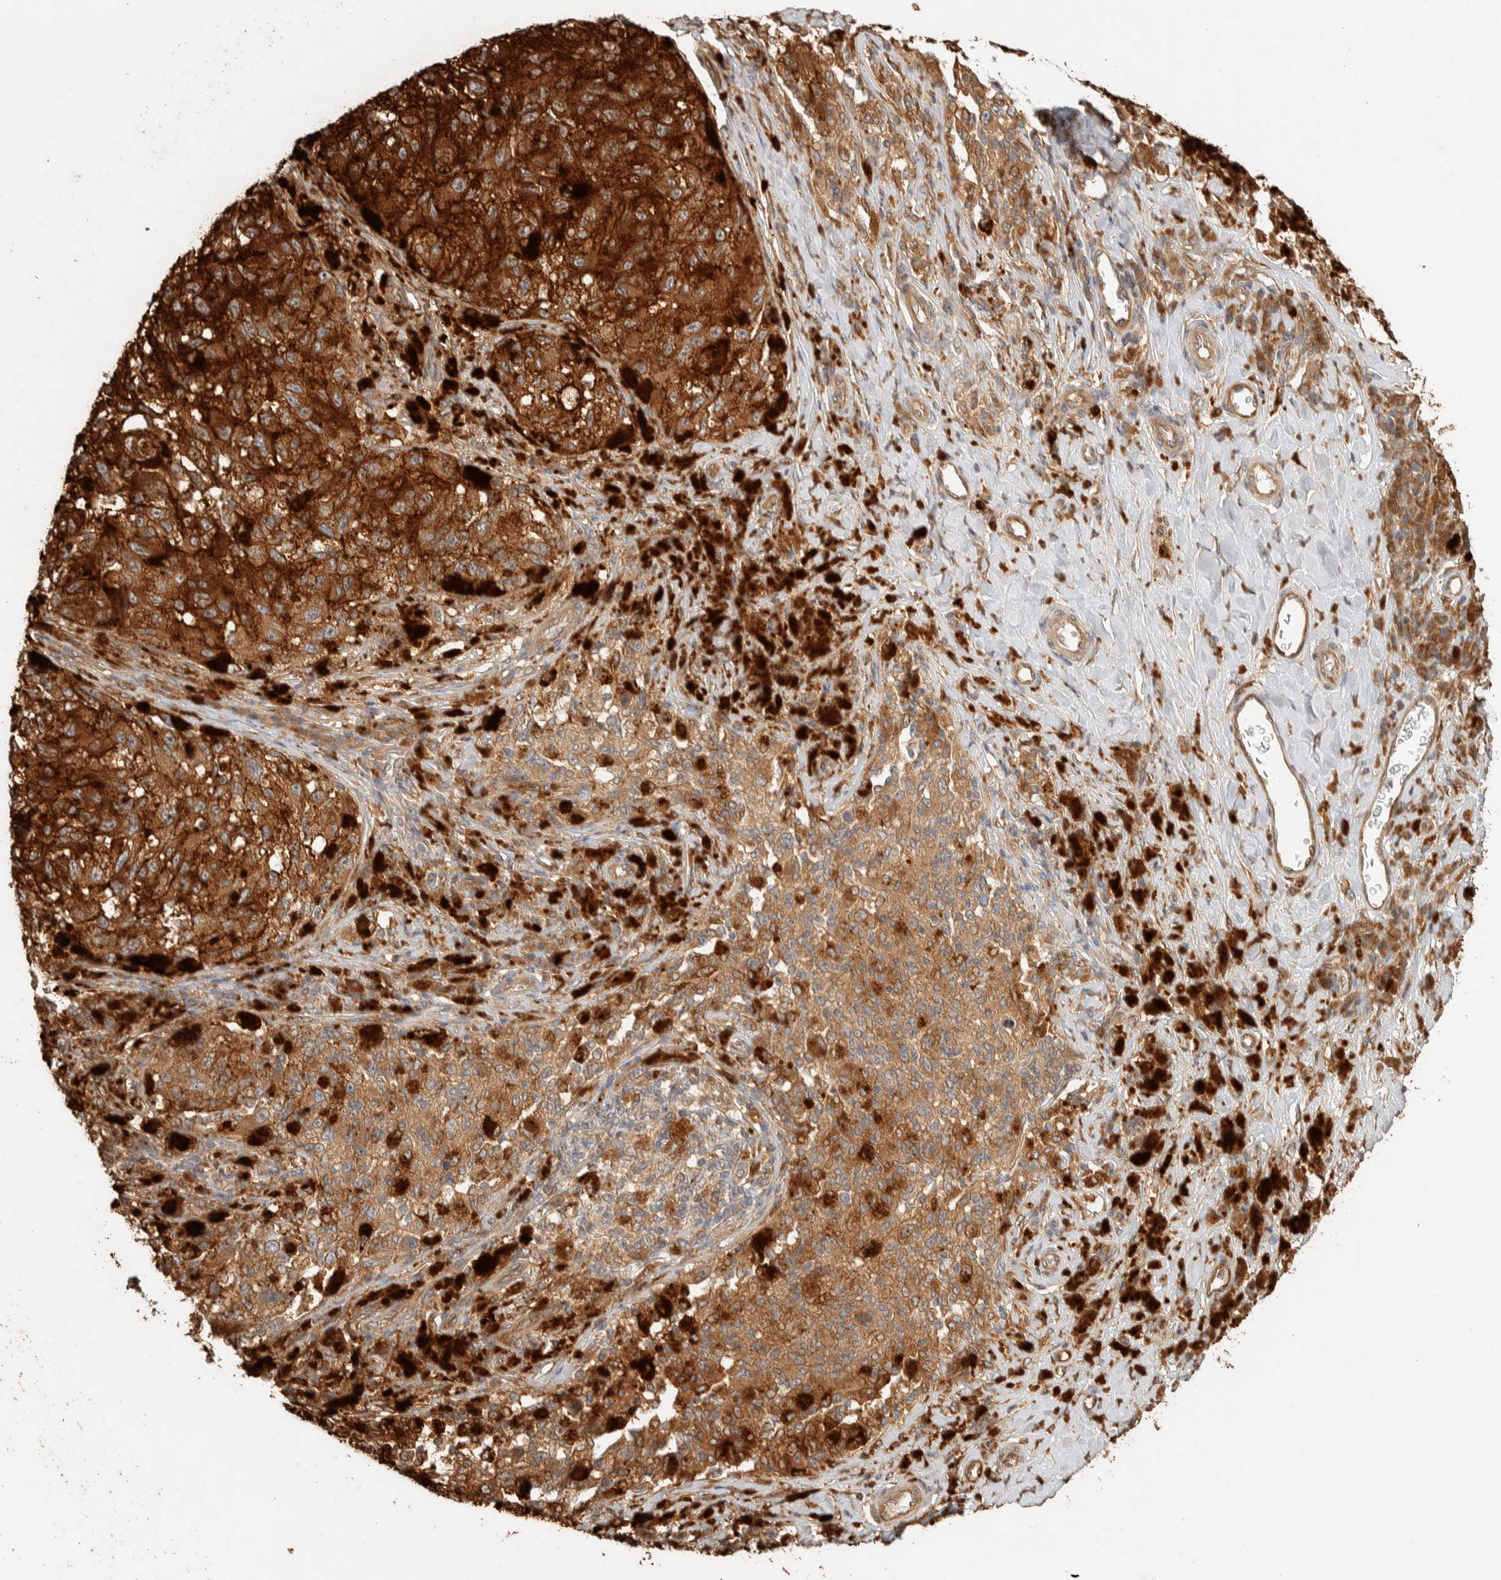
{"staining": {"intensity": "strong", "quantity": ">75%", "location": "cytoplasmic/membranous"}, "tissue": "melanoma", "cell_type": "Tumor cells", "image_type": "cancer", "snomed": [{"axis": "morphology", "description": "Malignant melanoma, NOS"}, {"axis": "topography", "description": "Skin"}], "caption": "A high-resolution histopathology image shows immunohistochemistry staining of melanoma, which exhibits strong cytoplasmic/membranous positivity in approximately >75% of tumor cells.", "gene": "EXOC7", "patient": {"sex": "female", "age": 73}}